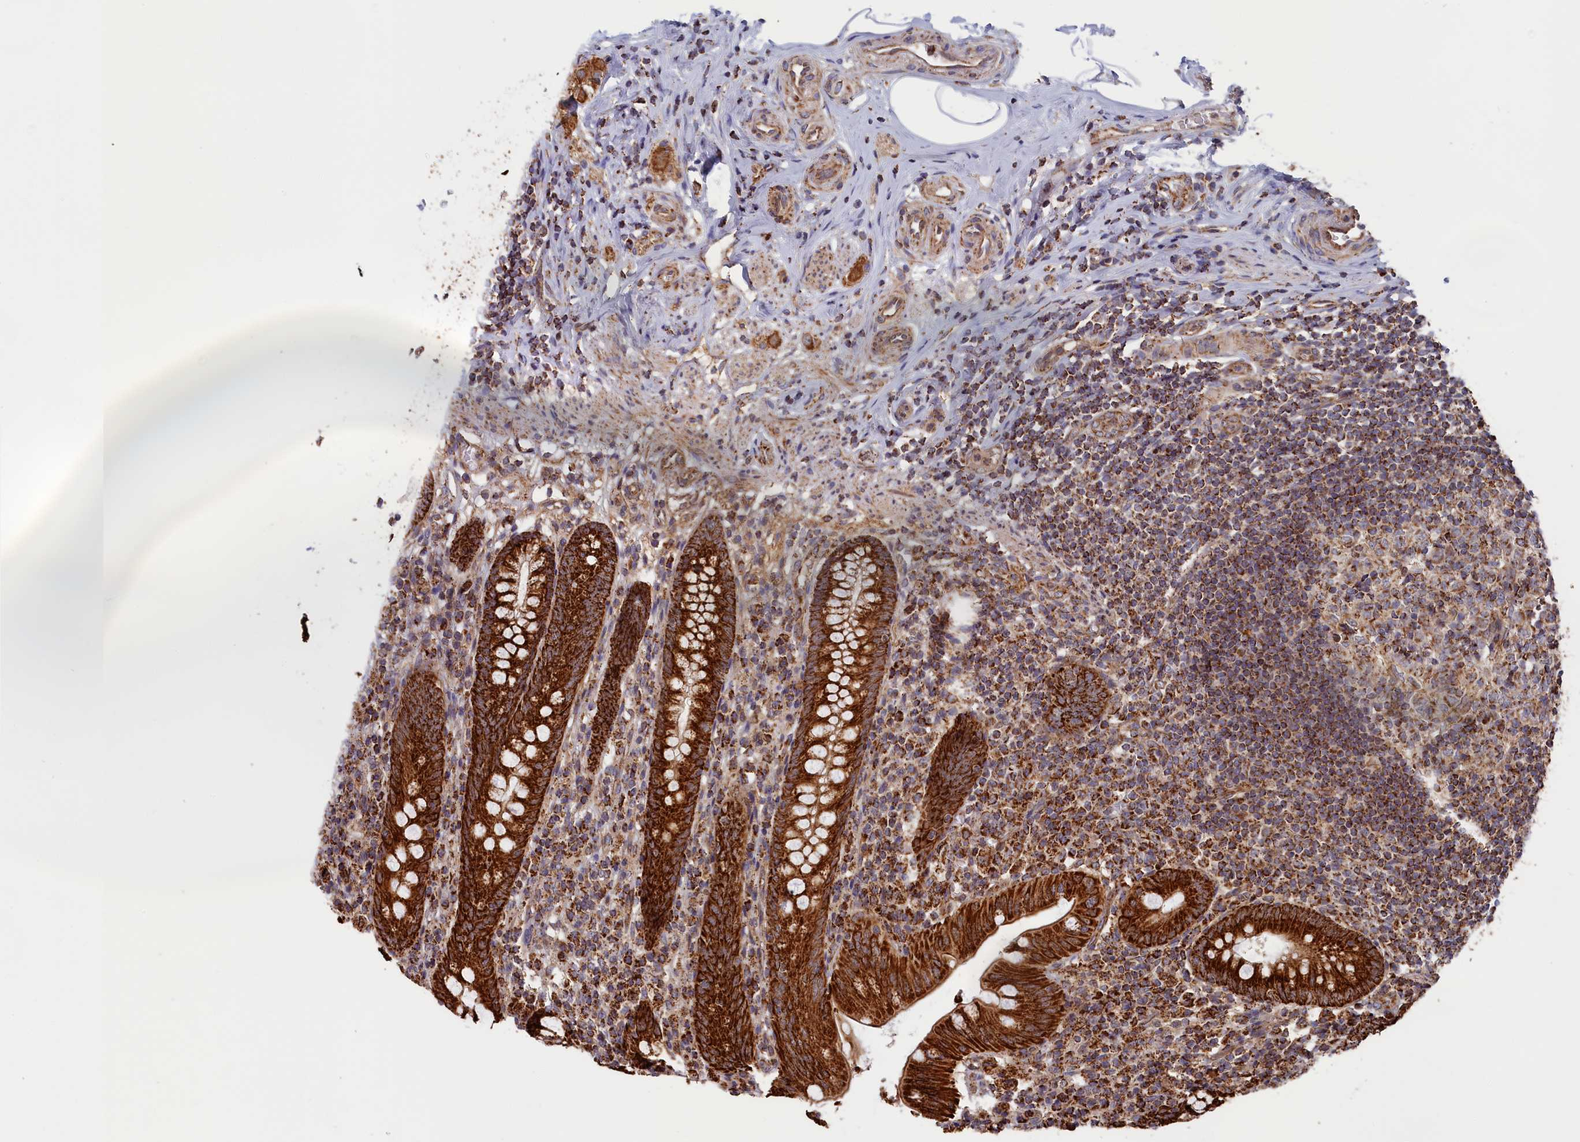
{"staining": {"intensity": "strong", "quantity": ">75%", "location": "cytoplasmic/membranous"}, "tissue": "appendix", "cell_type": "Glandular cells", "image_type": "normal", "snomed": [{"axis": "morphology", "description": "Normal tissue, NOS"}, {"axis": "topography", "description": "Appendix"}], "caption": "Immunohistochemistry (DAB (3,3'-diaminobenzidine)) staining of normal appendix demonstrates strong cytoplasmic/membranous protein expression in about >75% of glandular cells.", "gene": "MACROD1", "patient": {"sex": "male", "age": 55}}